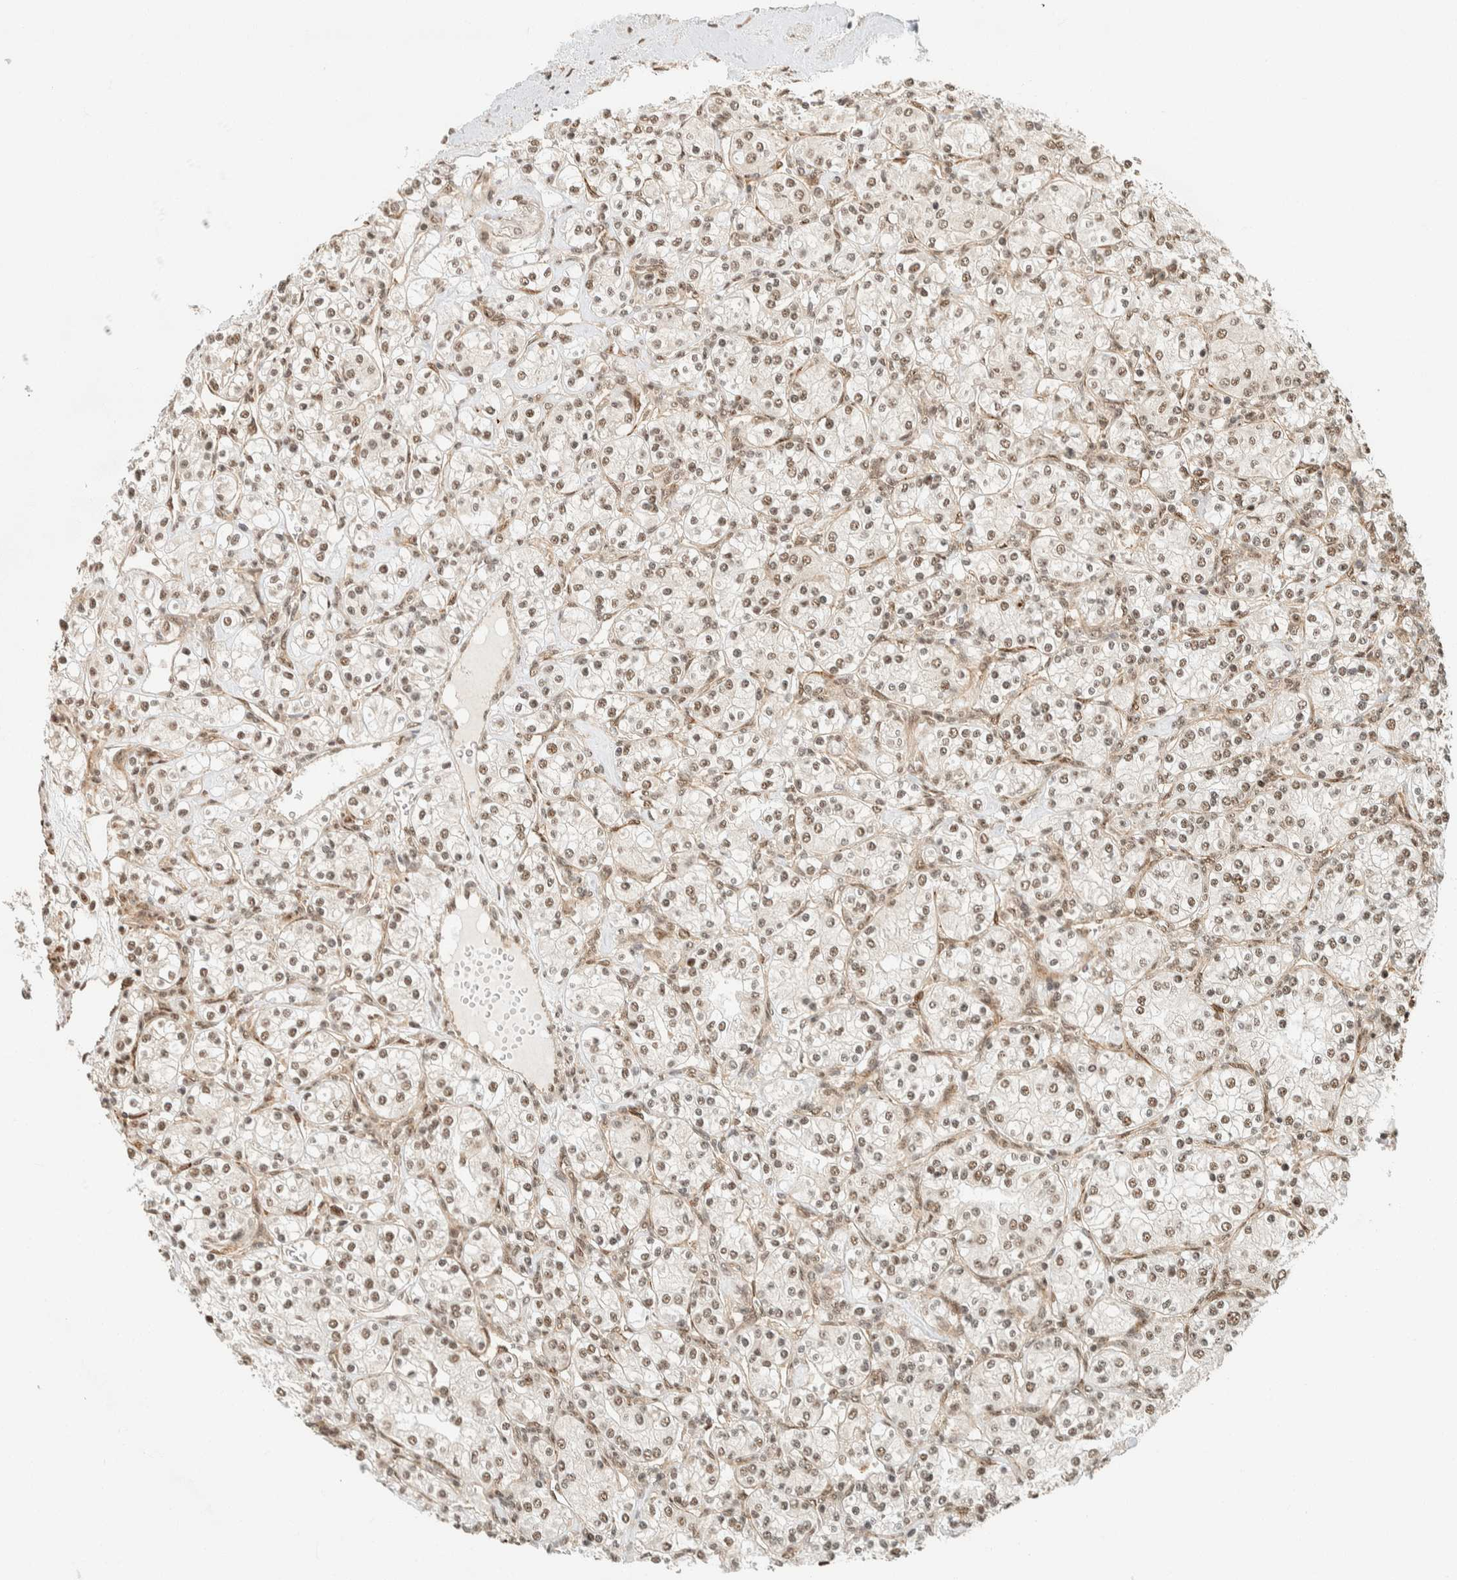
{"staining": {"intensity": "moderate", "quantity": ">75%", "location": "nuclear"}, "tissue": "renal cancer", "cell_type": "Tumor cells", "image_type": "cancer", "snomed": [{"axis": "morphology", "description": "Adenocarcinoma, NOS"}, {"axis": "topography", "description": "Kidney"}], "caption": "Immunohistochemistry (DAB) staining of human renal cancer (adenocarcinoma) shows moderate nuclear protein expression in about >75% of tumor cells. Ihc stains the protein in brown and the nuclei are stained blue.", "gene": "SIK1", "patient": {"sex": "male", "age": 77}}